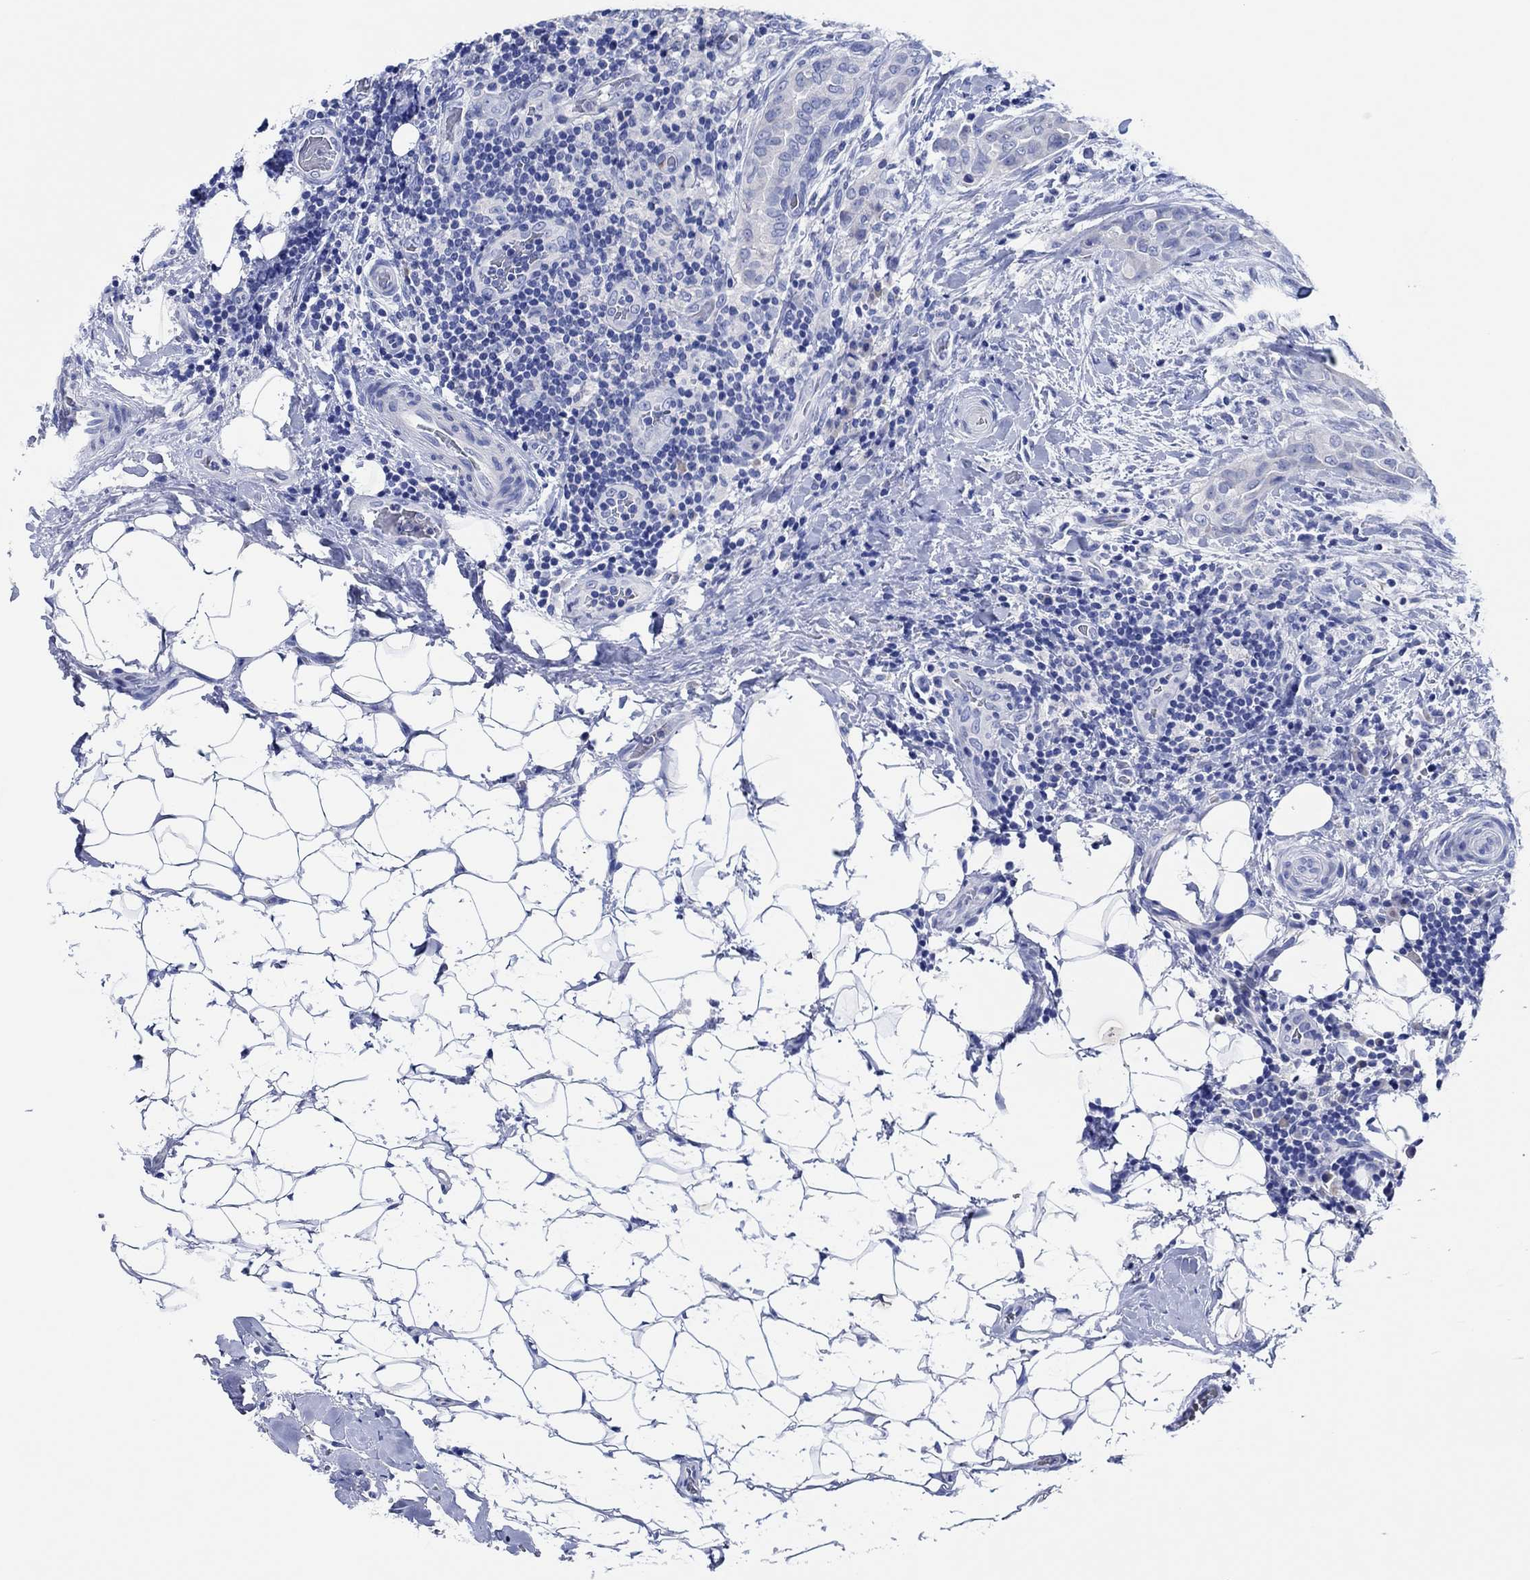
{"staining": {"intensity": "negative", "quantity": "none", "location": "none"}, "tissue": "thyroid cancer", "cell_type": "Tumor cells", "image_type": "cancer", "snomed": [{"axis": "morphology", "description": "Papillary adenocarcinoma, NOS"}, {"axis": "topography", "description": "Thyroid gland"}], "caption": "IHC histopathology image of neoplastic tissue: papillary adenocarcinoma (thyroid) stained with DAB exhibits no significant protein staining in tumor cells.", "gene": "CPNE6", "patient": {"sex": "male", "age": 61}}